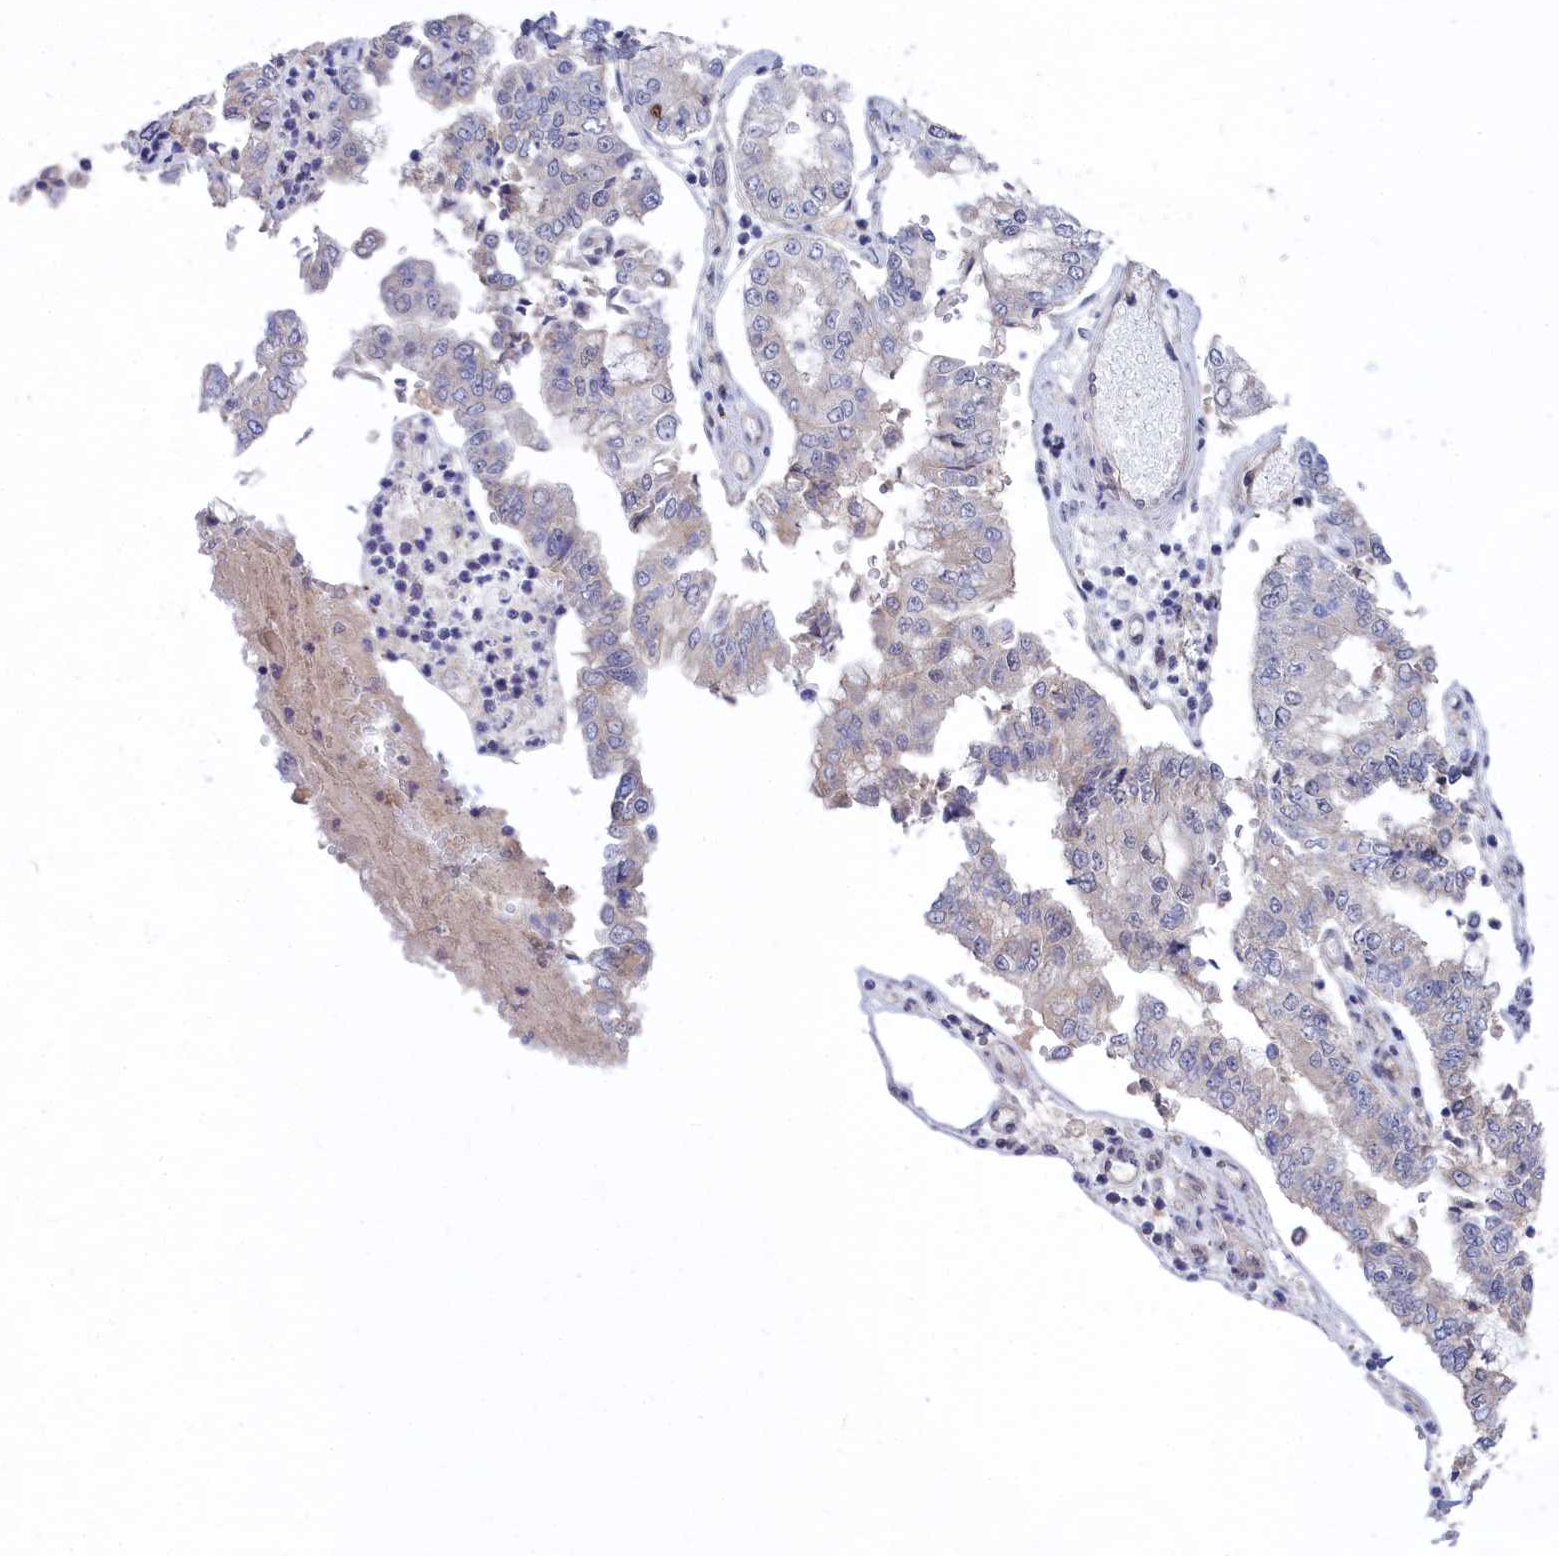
{"staining": {"intensity": "negative", "quantity": "none", "location": "none"}, "tissue": "stomach cancer", "cell_type": "Tumor cells", "image_type": "cancer", "snomed": [{"axis": "morphology", "description": "Adenocarcinoma, NOS"}, {"axis": "topography", "description": "Stomach"}], "caption": "Protein analysis of stomach adenocarcinoma shows no significant expression in tumor cells.", "gene": "TAB1", "patient": {"sex": "male", "age": 76}}